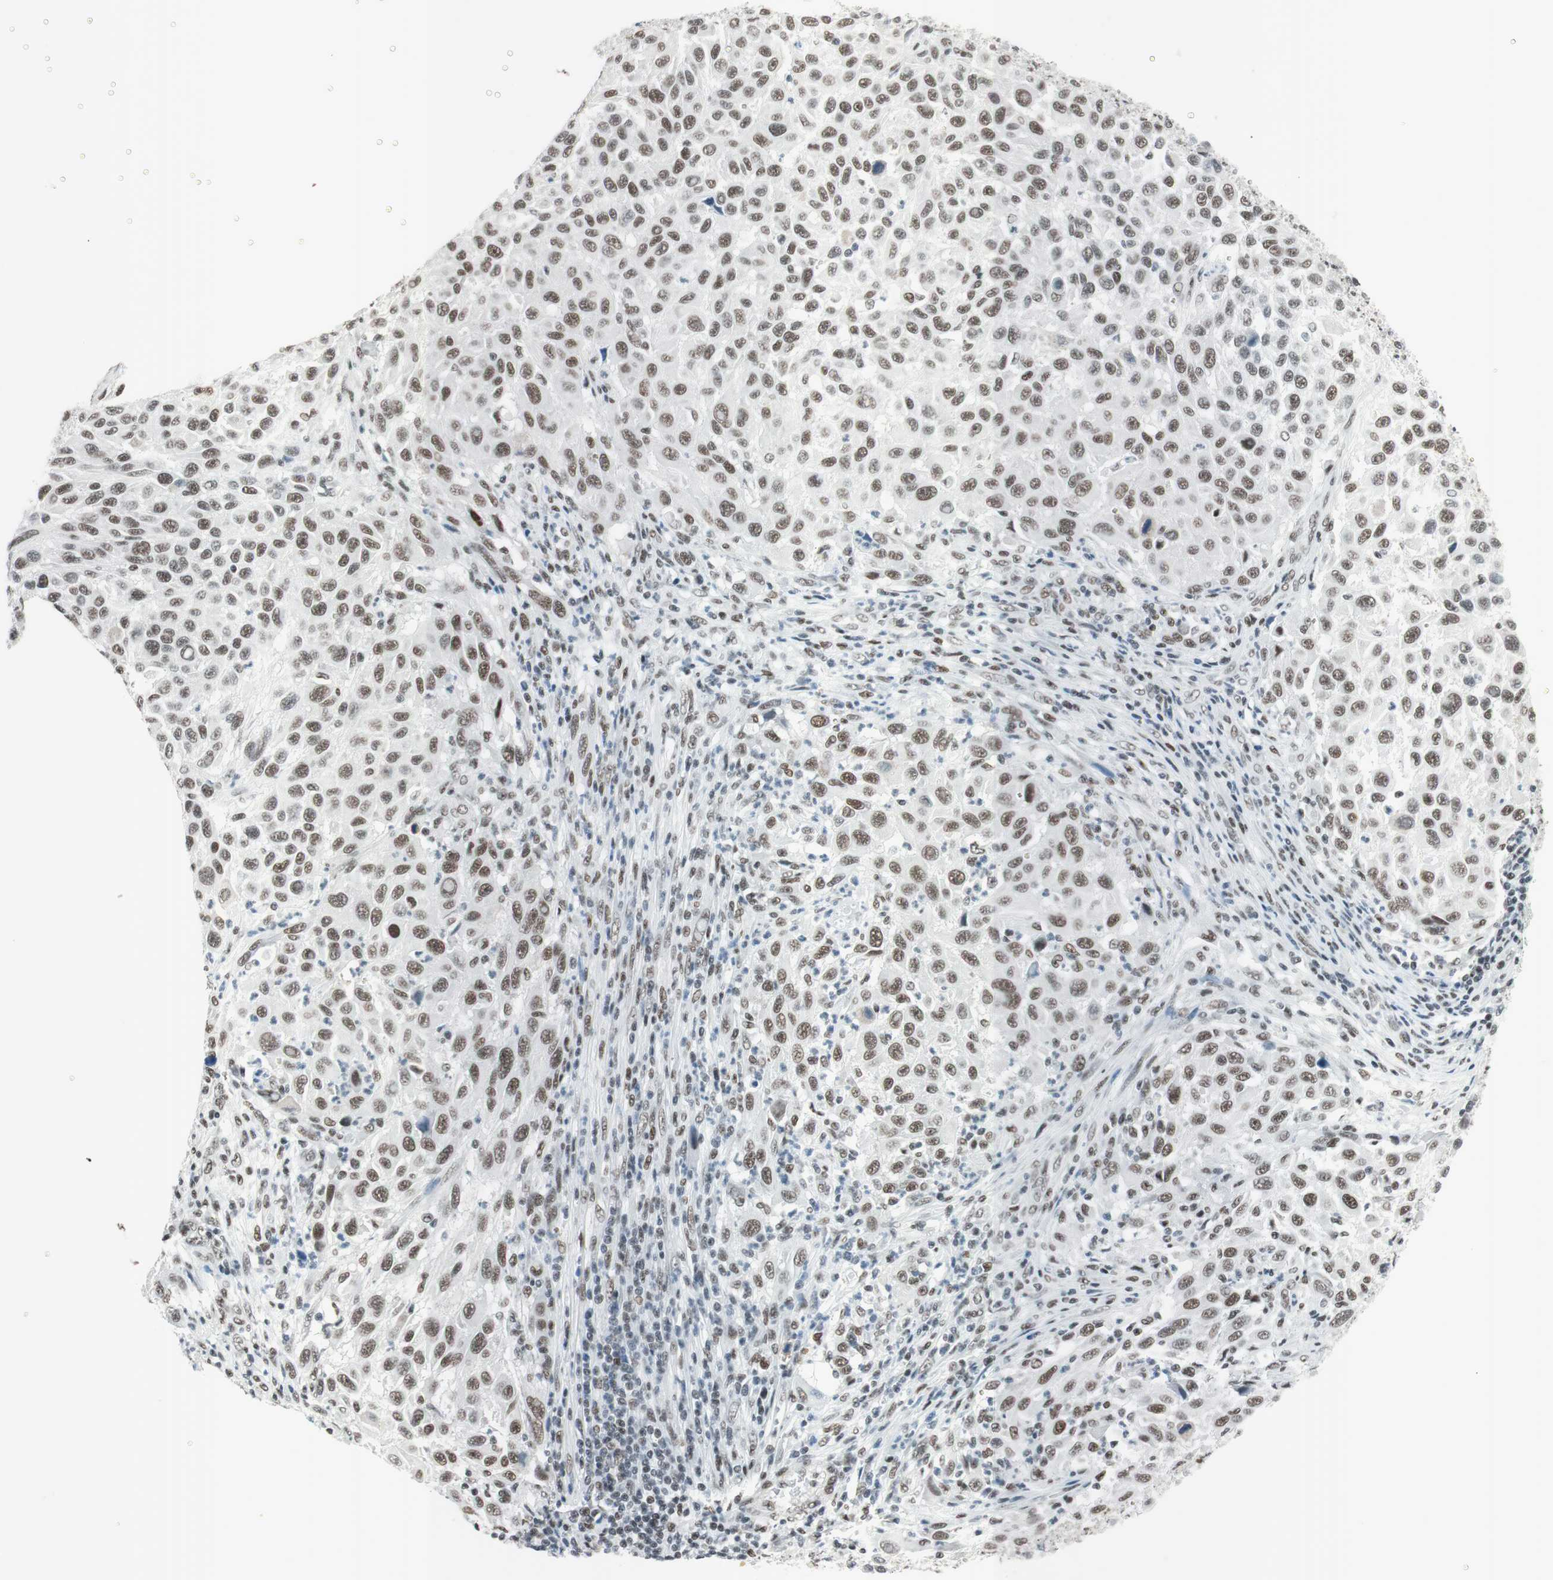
{"staining": {"intensity": "moderate", "quantity": ">75%", "location": "nuclear"}, "tissue": "melanoma", "cell_type": "Tumor cells", "image_type": "cancer", "snomed": [{"axis": "morphology", "description": "Malignant melanoma, Metastatic site"}, {"axis": "topography", "description": "Lymph node"}], "caption": "Protein expression analysis of melanoma shows moderate nuclear staining in about >75% of tumor cells.", "gene": "ARID1A", "patient": {"sex": "male", "age": 61}}